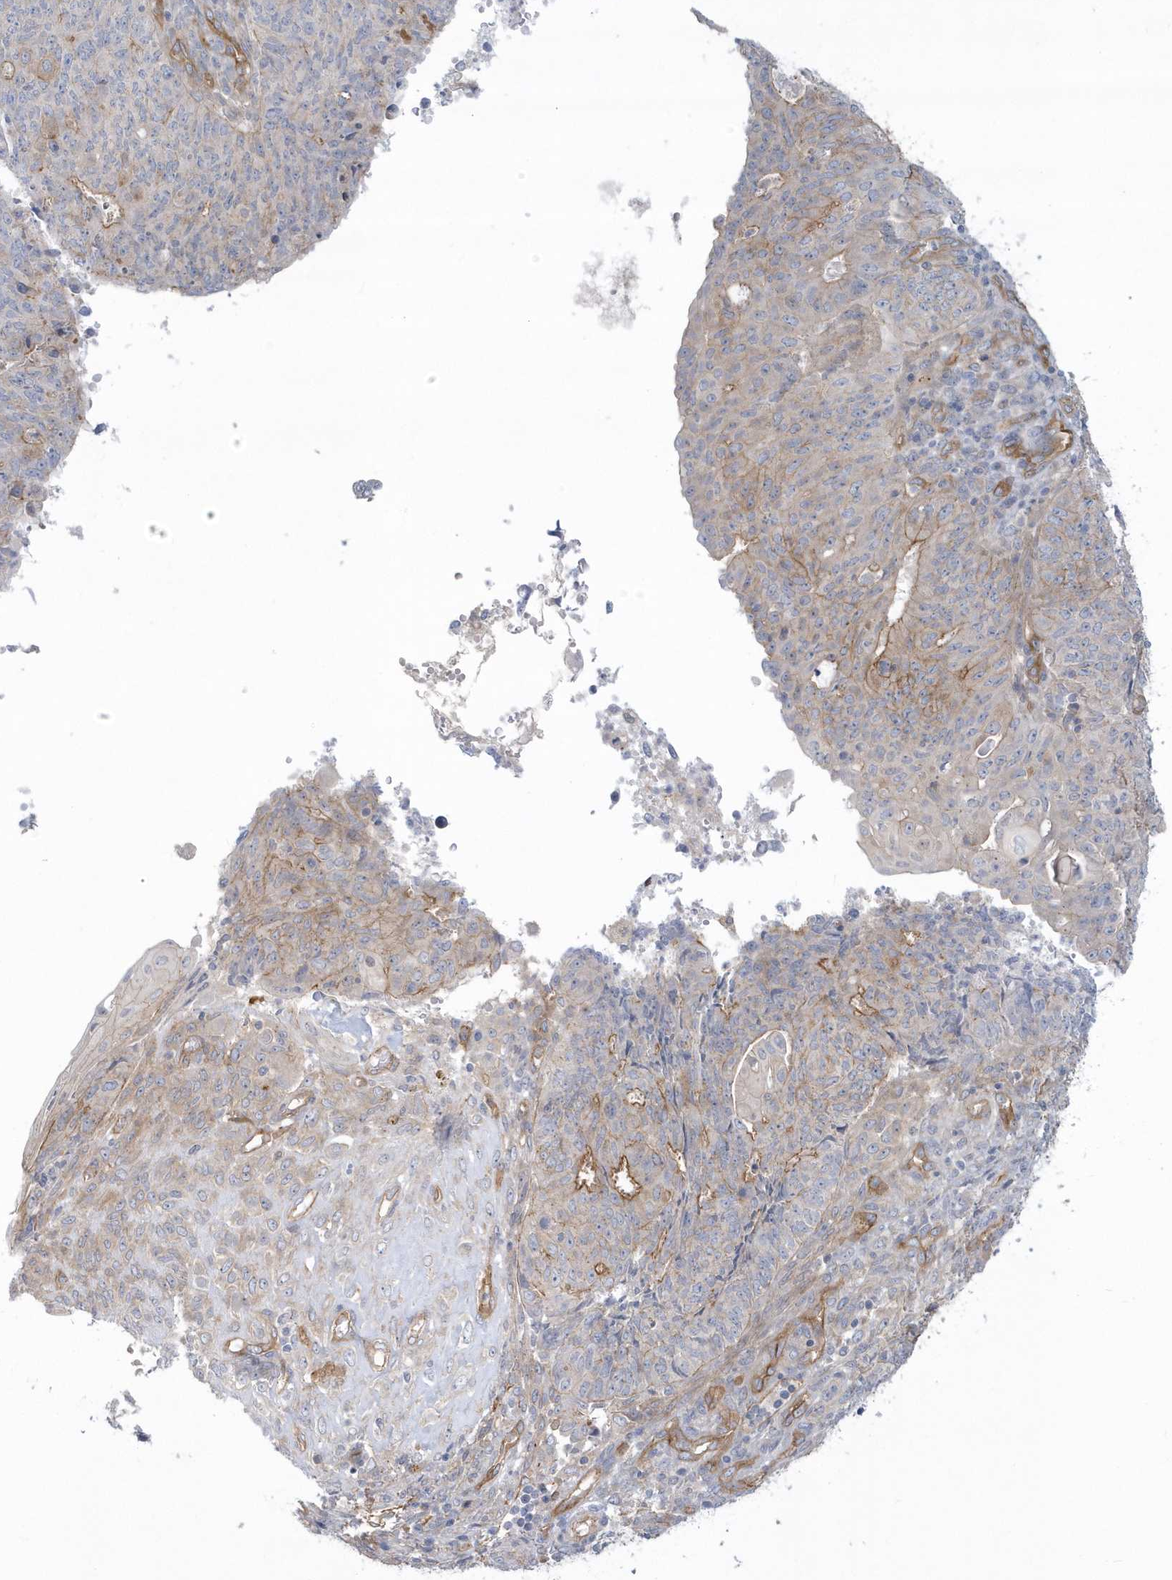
{"staining": {"intensity": "moderate", "quantity": "<25%", "location": "cytoplasmic/membranous"}, "tissue": "endometrial cancer", "cell_type": "Tumor cells", "image_type": "cancer", "snomed": [{"axis": "morphology", "description": "Adenocarcinoma, NOS"}, {"axis": "topography", "description": "Endometrium"}], "caption": "Protein expression analysis of human endometrial cancer reveals moderate cytoplasmic/membranous expression in about <25% of tumor cells. Immunohistochemistry stains the protein in brown and the nuclei are stained blue.", "gene": "RAI14", "patient": {"sex": "female", "age": 32}}